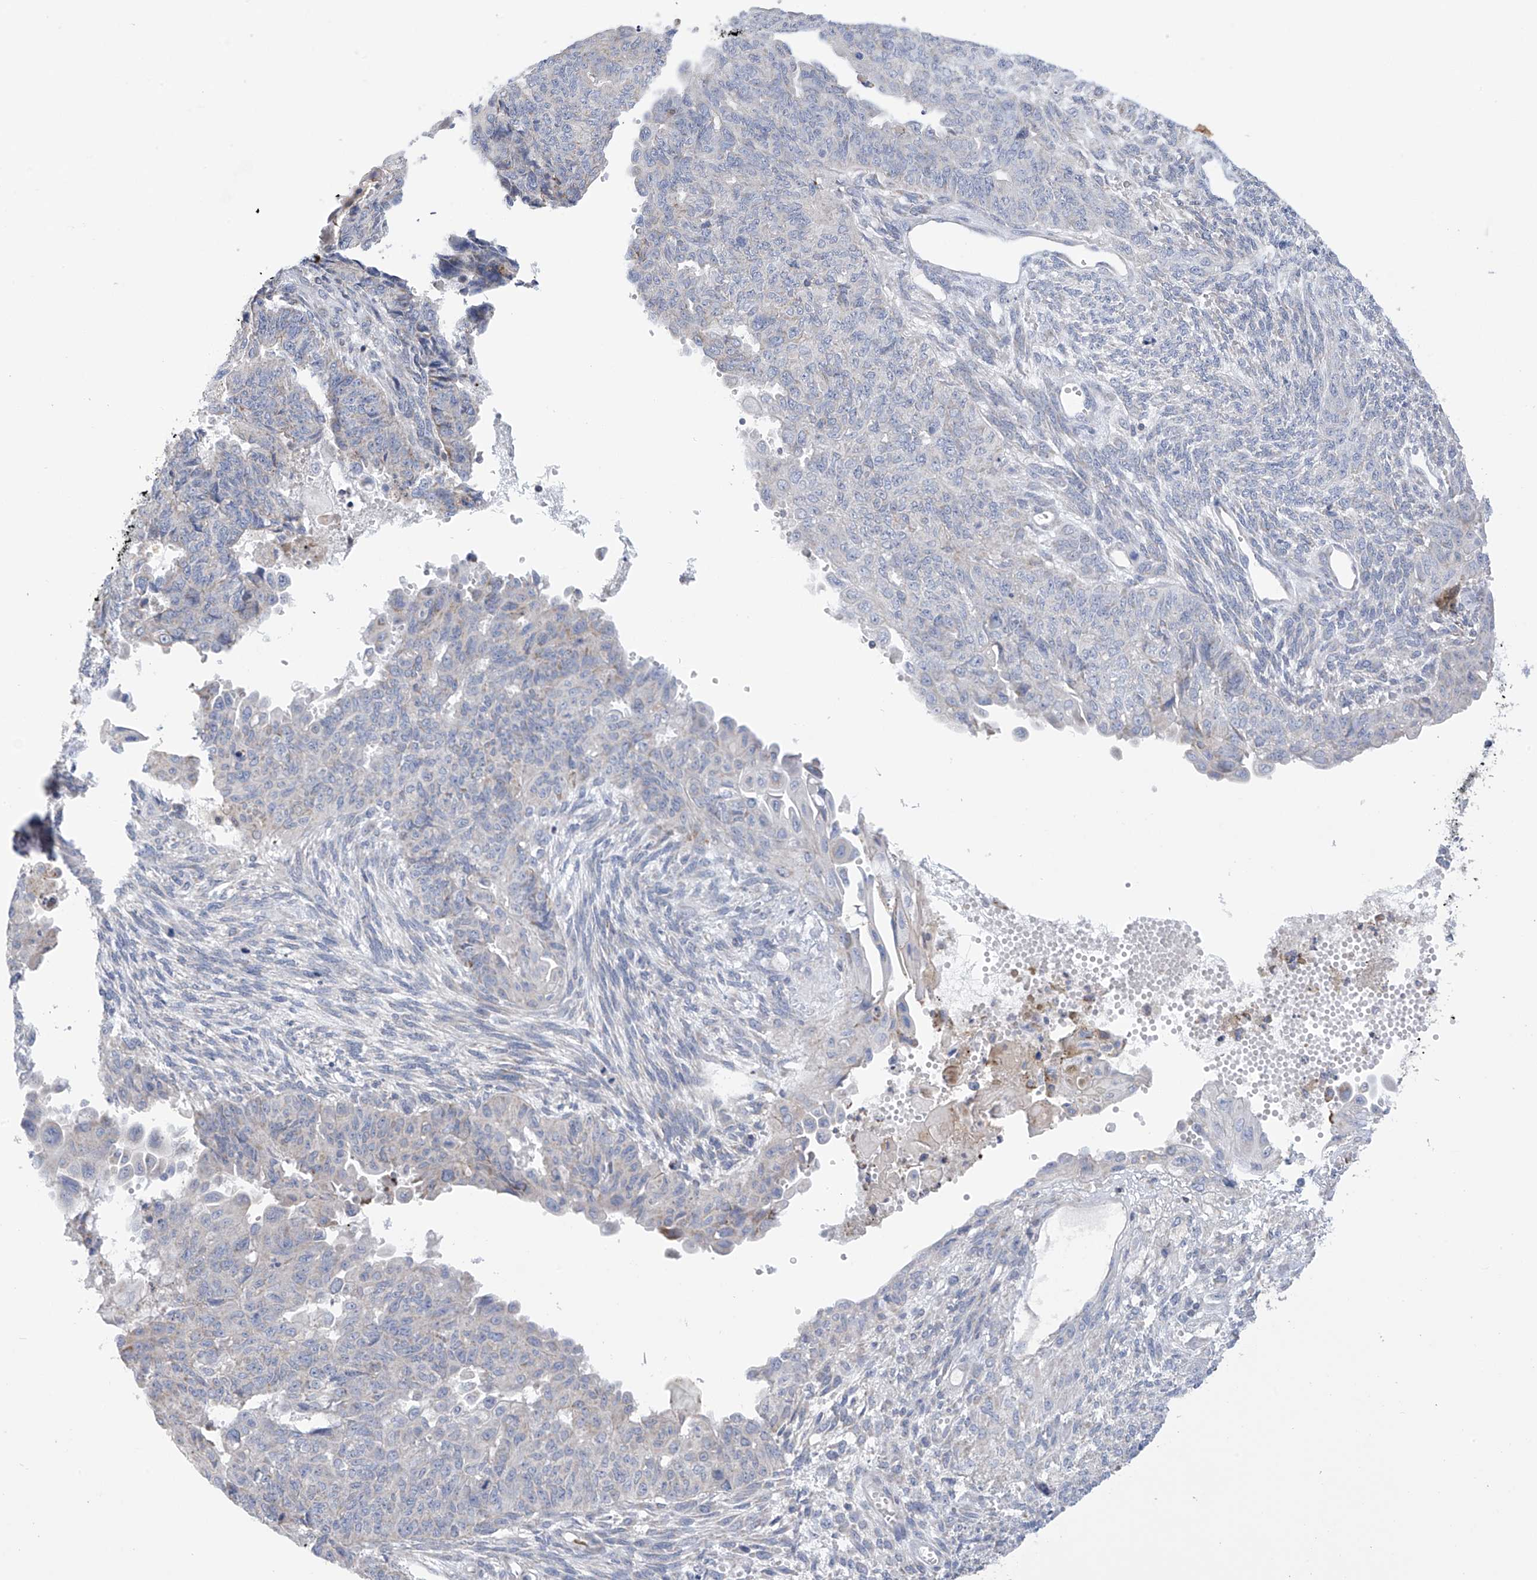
{"staining": {"intensity": "negative", "quantity": "none", "location": "none"}, "tissue": "endometrial cancer", "cell_type": "Tumor cells", "image_type": "cancer", "snomed": [{"axis": "morphology", "description": "Adenocarcinoma, NOS"}, {"axis": "topography", "description": "Endometrium"}], "caption": "Immunohistochemistry micrograph of neoplastic tissue: human endometrial cancer stained with DAB displays no significant protein expression in tumor cells.", "gene": "SLCO4A1", "patient": {"sex": "female", "age": 32}}